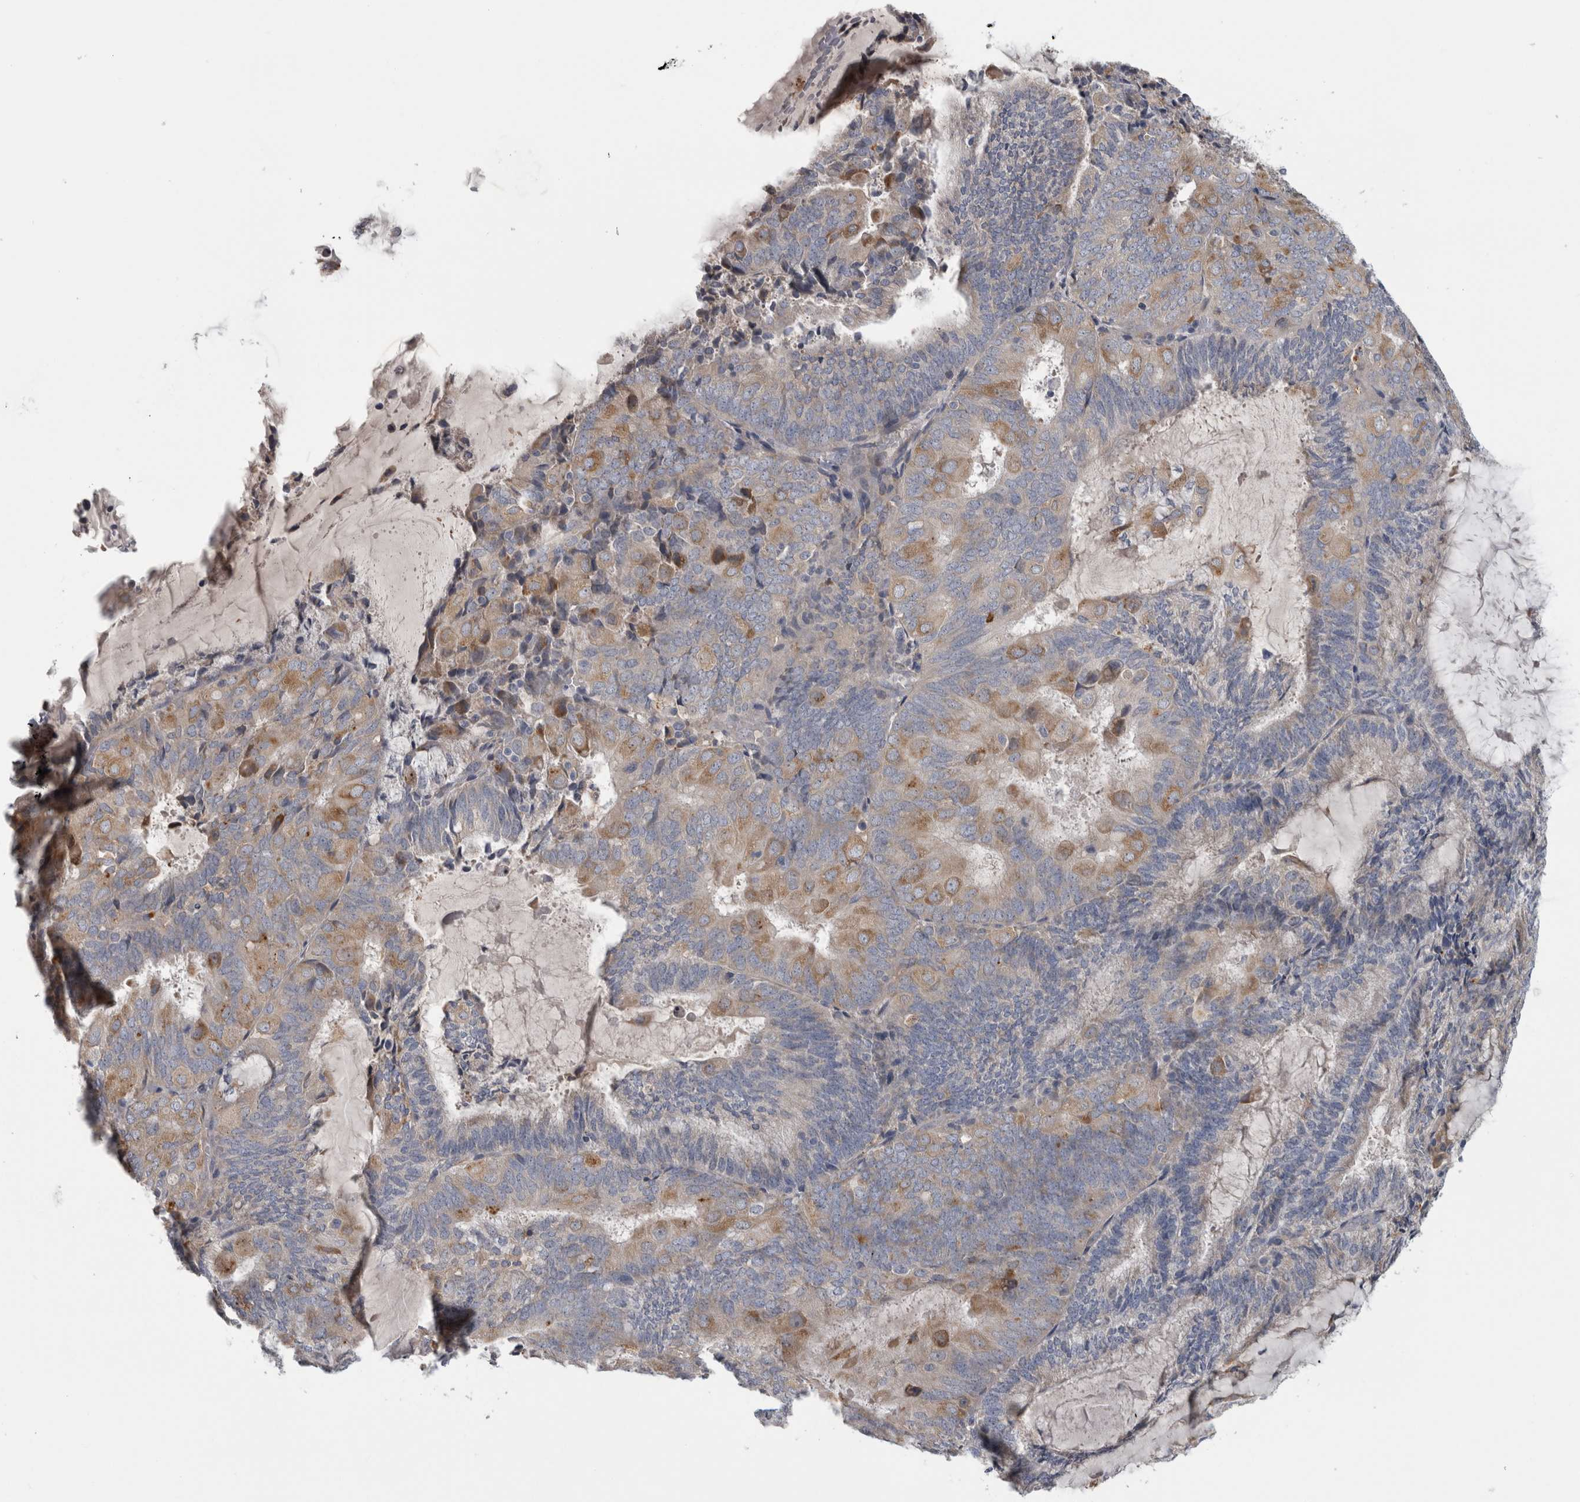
{"staining": {"intensity": "moderate", "quantity": "<25%", "location": "cytoplasmic/membranous"}, "tissue": "endometrial cancer", "cell_type": "Tumor cells", "image_type": "cancer", "snomed": [{"axis": "morphology", "description": "Adenocarcinoma, NOS"}, {"axis": "topography", "description": "Endometrium"}], "caption": "This photomicrograph exhibits immunohistochemistry staining of endometrial cancer (adenocarcinoma), with low moderate cytoplasmic/membranous positivity in approximately <25% of tumor cells.", "gene": "ATXN2", "patient": {"sex": "female", "age": 81}}